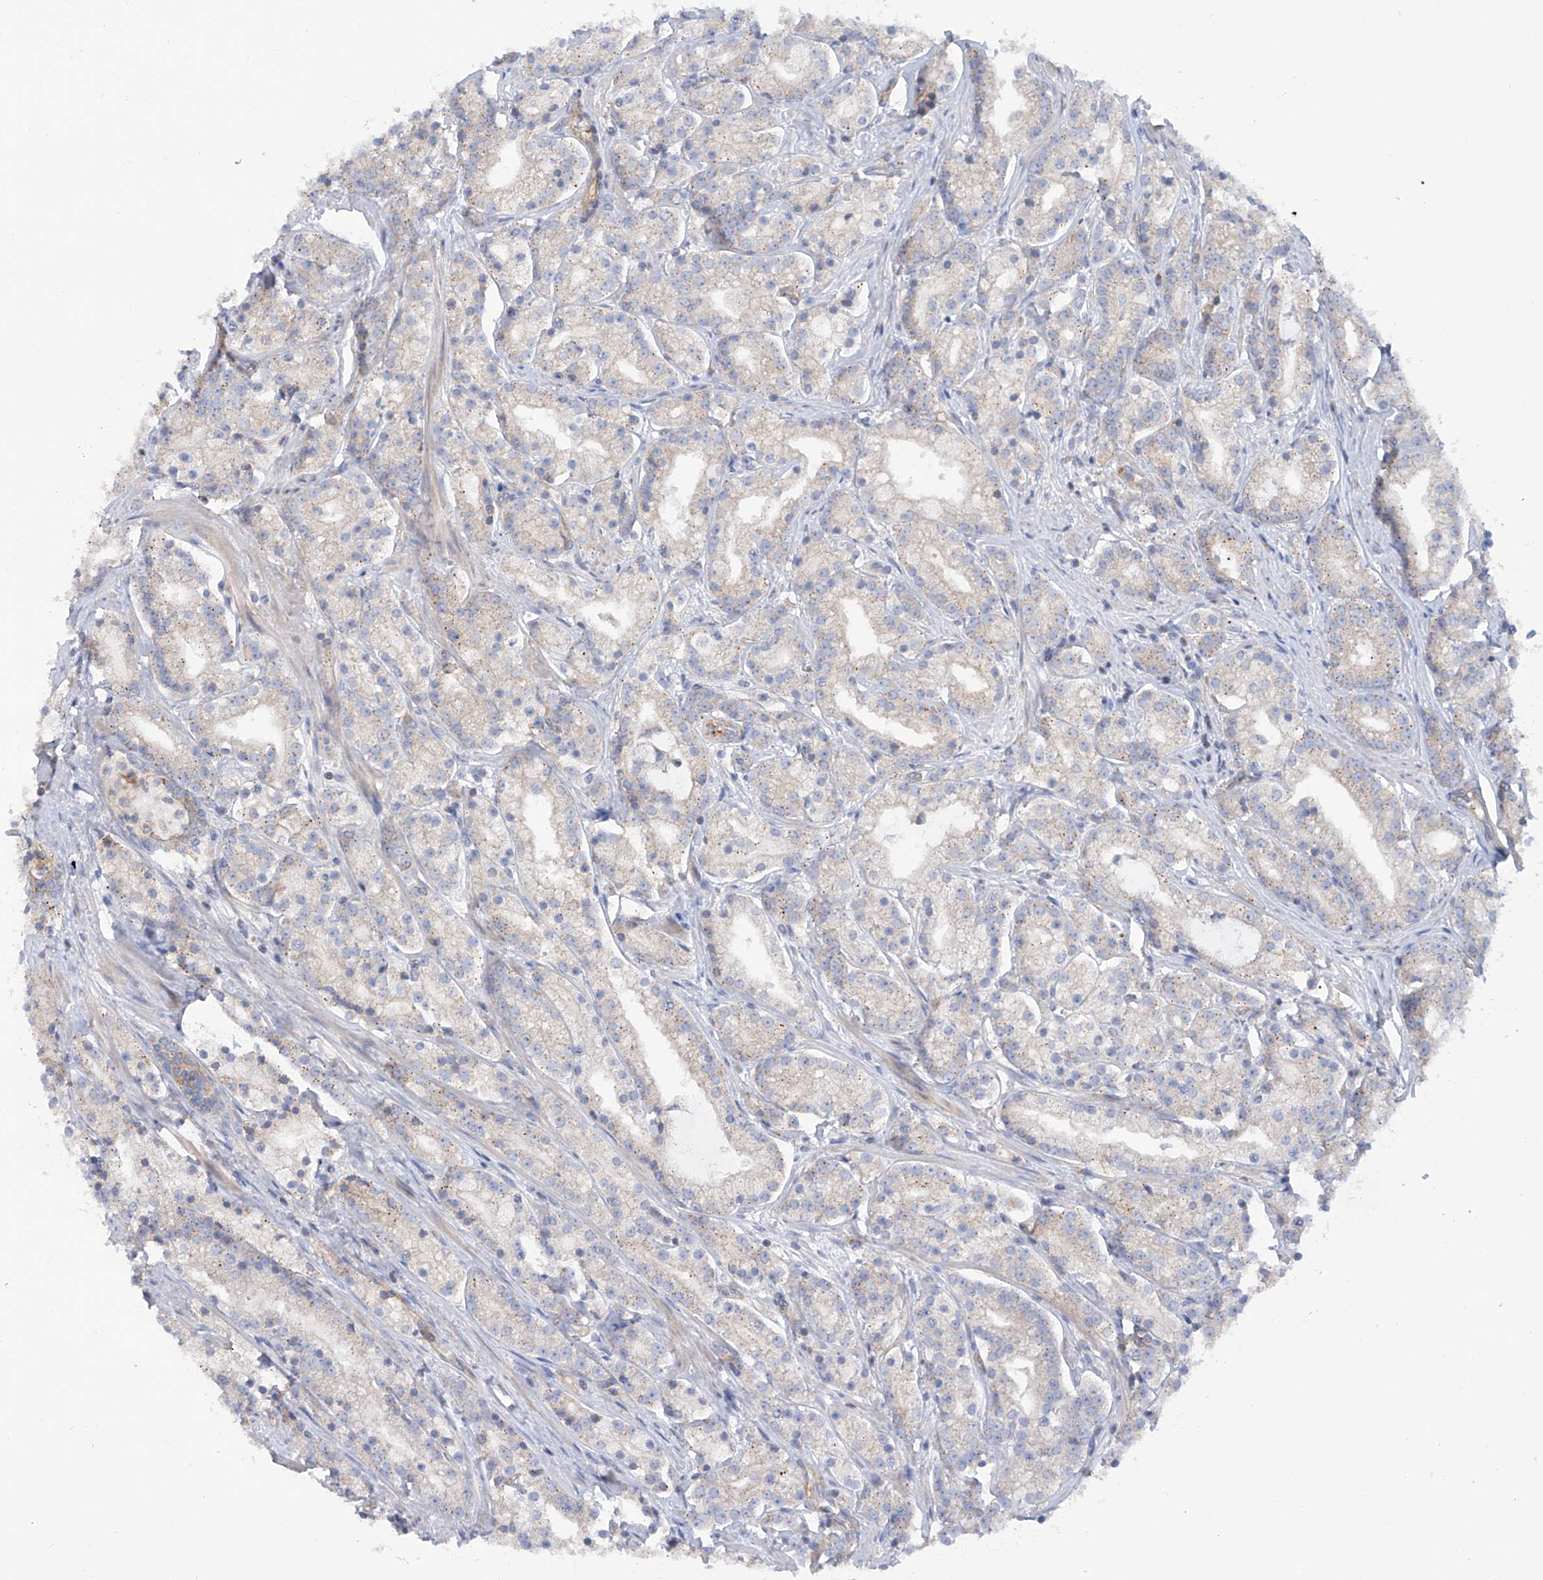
{"staining": {"intensity": "negative", "quantity": "none", "location": "none"}, "tissue": "prostate cancer", "cell_type": "Tumor cells", "image_type": "cancer", "snomed": [{"axis": "morphology", "description": "Adenocarcinoma, High grade"}, {"axis": "topography", "description": "Prostate"}], "caption": "Immunohistochemistry of human high-grade adenocarcinoma (prostate) reveals no positivity in tumor cells.", "gene": "TMEM209", "patient": {"sex": "male", "age": 69}}